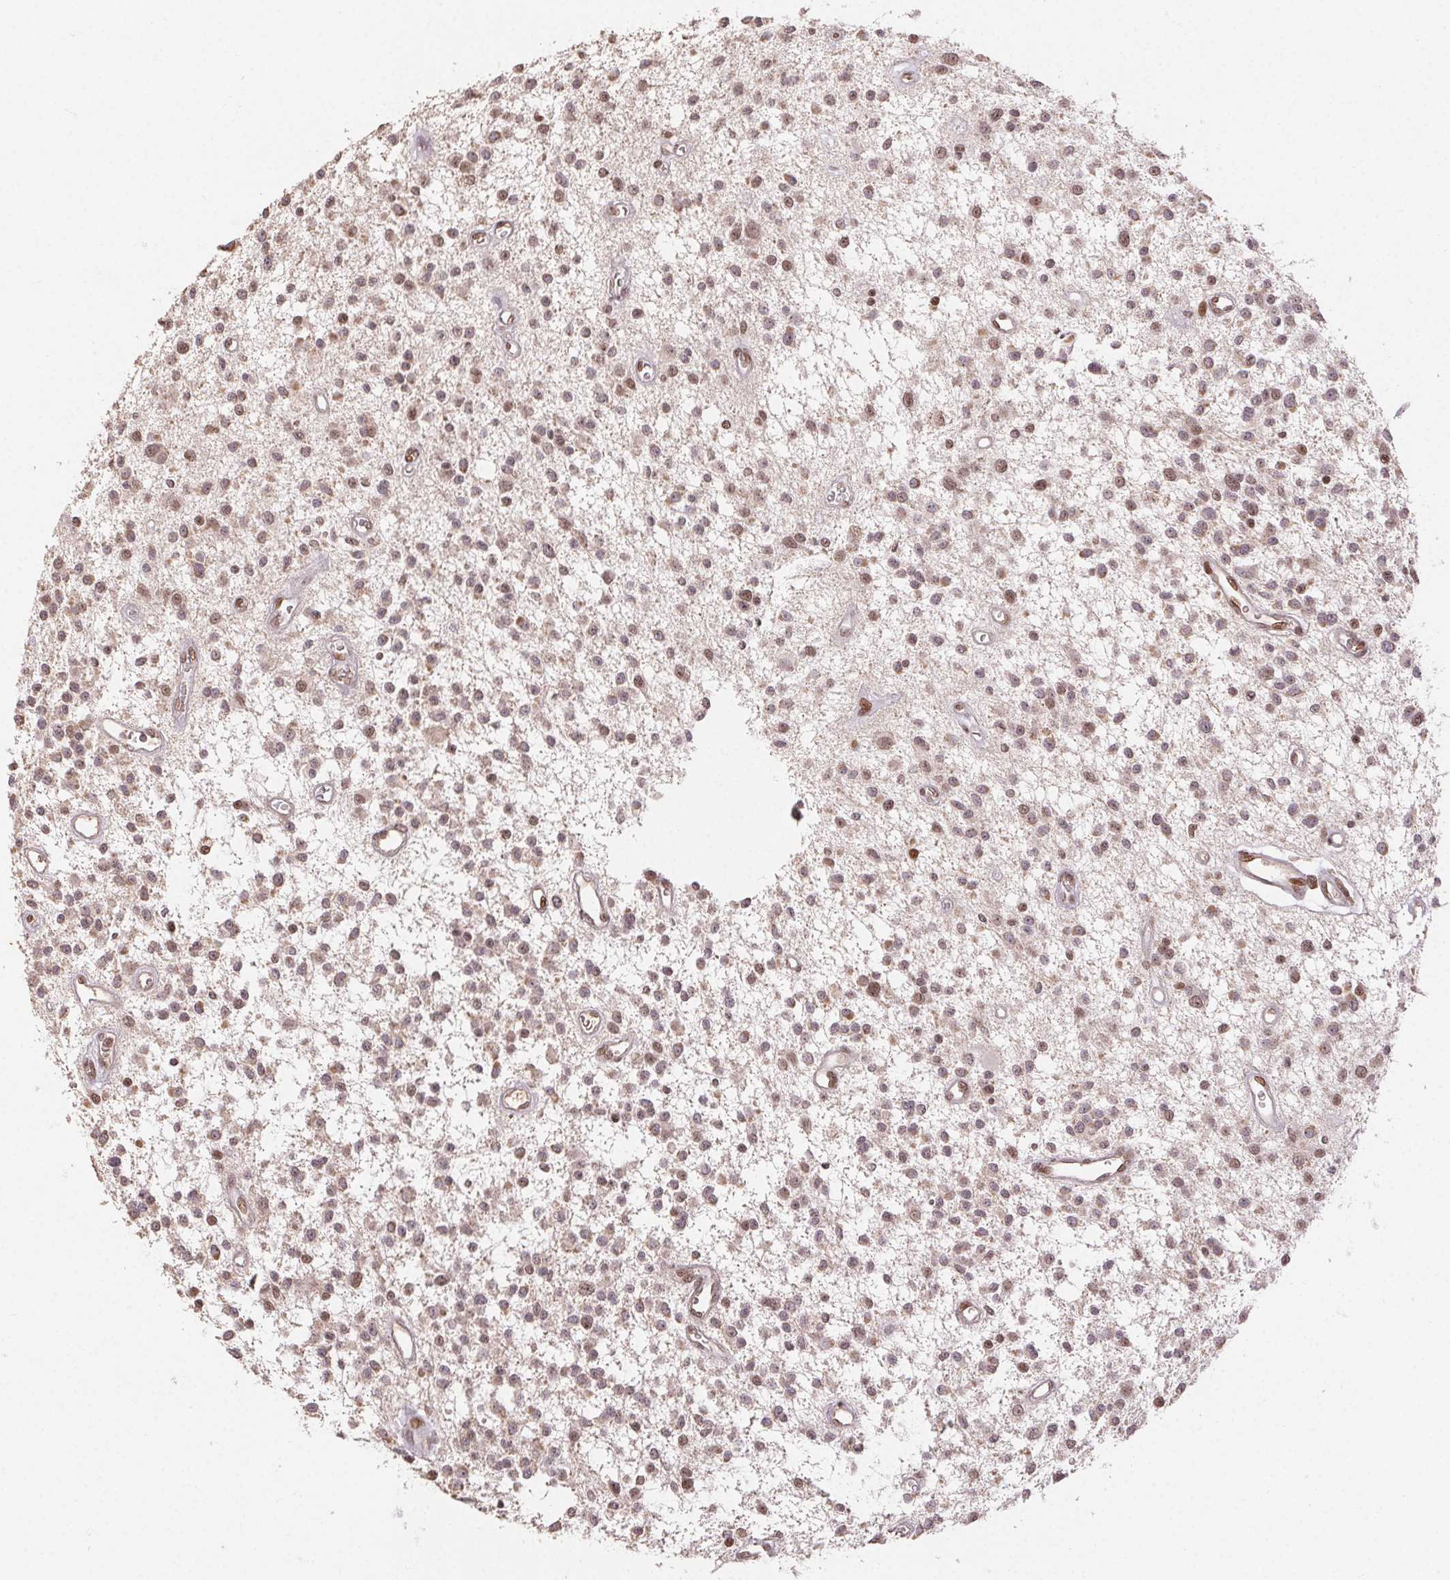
{"staining": {"intensity": "moderate", "quantity": ">75%", "location": "nuclear"}, "tissue": "glioma", "cell_type": "Tumor cells", "image_type": "cancer", "snomed": [{"axis": "morphology", "description": "Glioma, malignant, Low grade"}, {"axis": "topography", "description": "Brain"}], "caption": "Protein staining of malignant glioma (low-grade) tissue demonstrates moderate nuclear positivity in about >75% of tumor cells. (IHC, brightfield microscopy, high magnification).", "gene": "MAPKAPK2", "patient": {"sex": "male", "age": 43}}